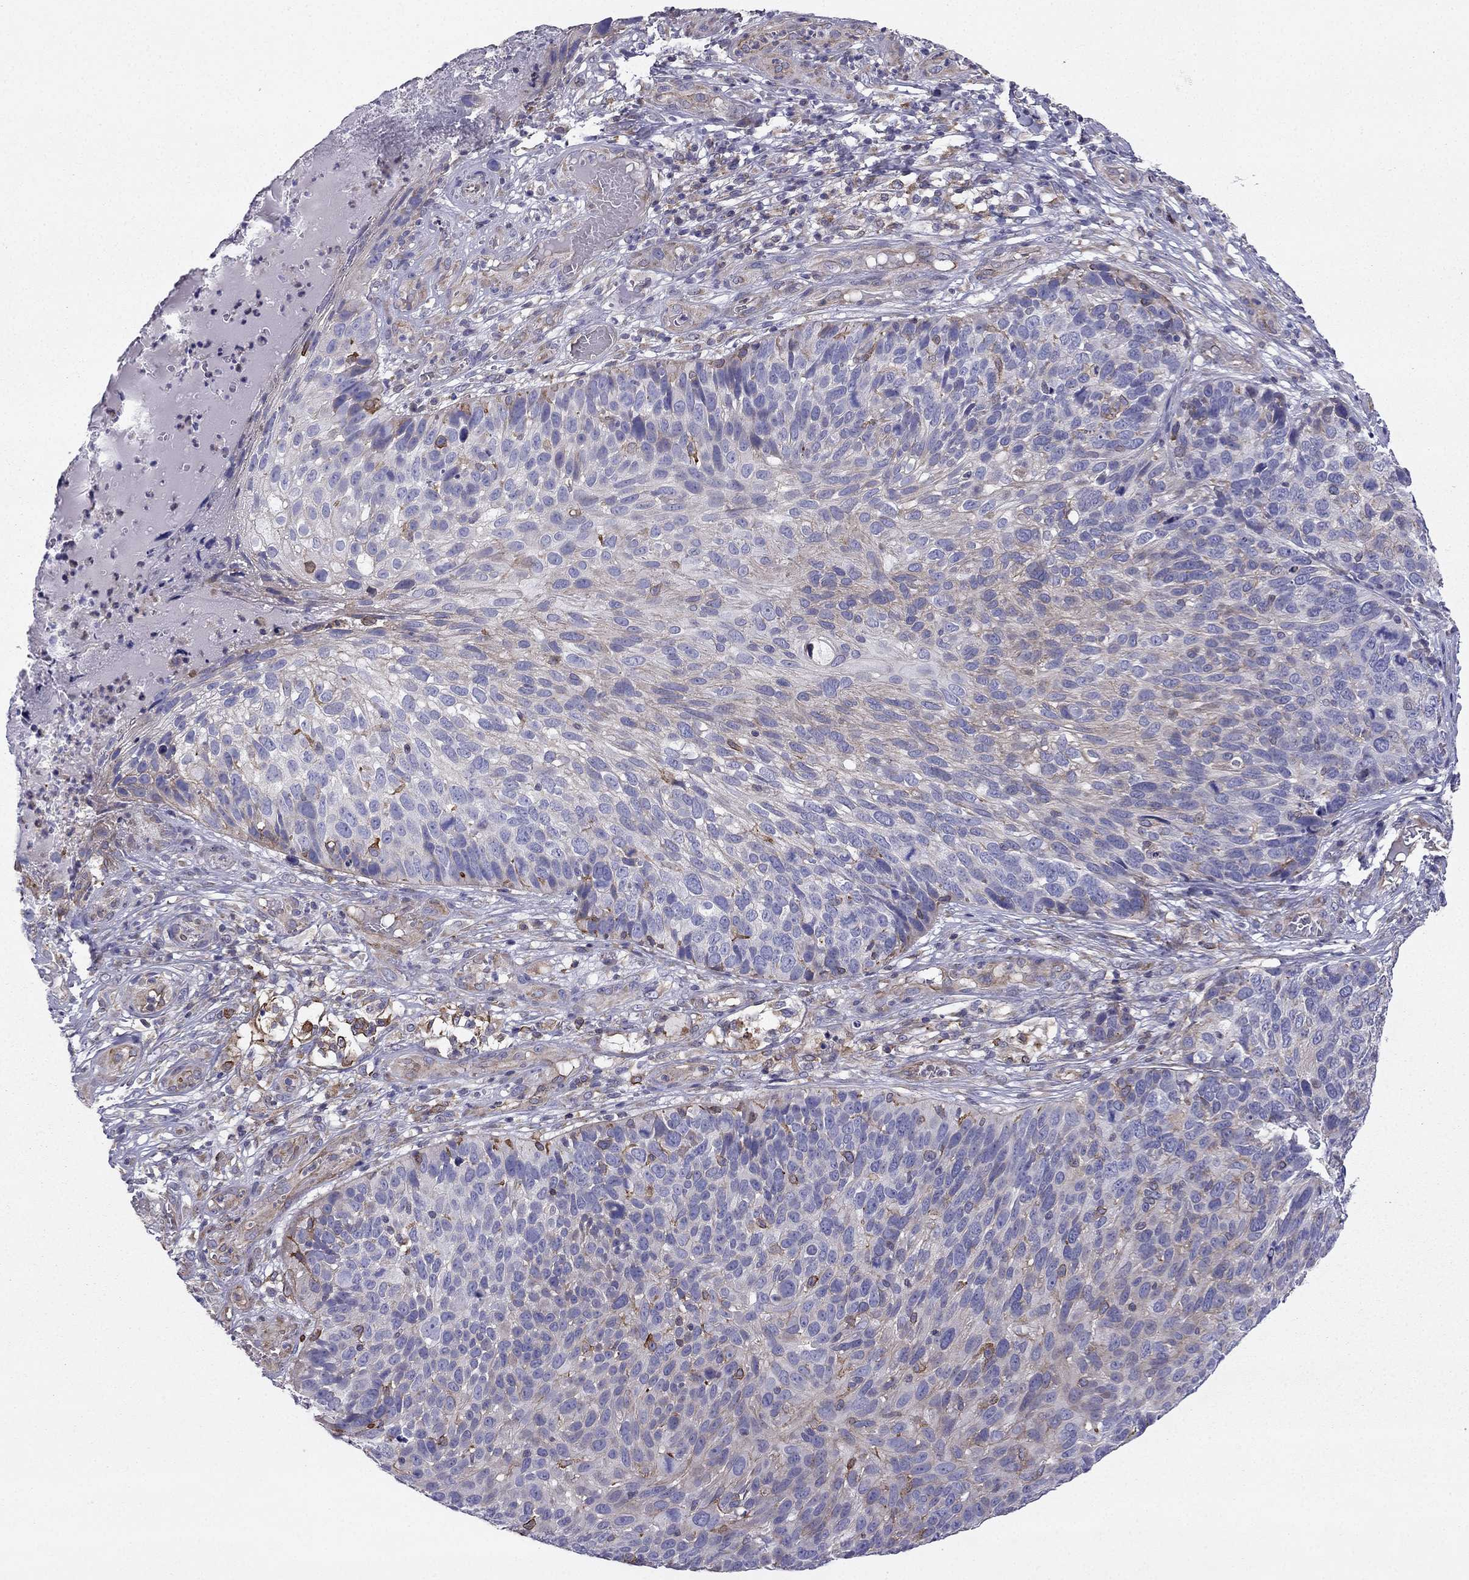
{"staining": {"intensity": "weak", "quantity": "<25%", "location": "cytoplasmic/membranous"}, "tissue": "skin cancer", "cell_type": "Tumor cells", "image_type": "cancer", "snomed": [{"axis": "morphology", "description": "Squamous cell carcinoma, NOS"}, {"axis": "topography", "description": "Skin"}], "caption": "A photomicrograph of skin cancer stained for a protein exhibits no brown staining in tumor cells.", "gene": "ENOX1", "patient": {"sex": "male", "age": 92}}